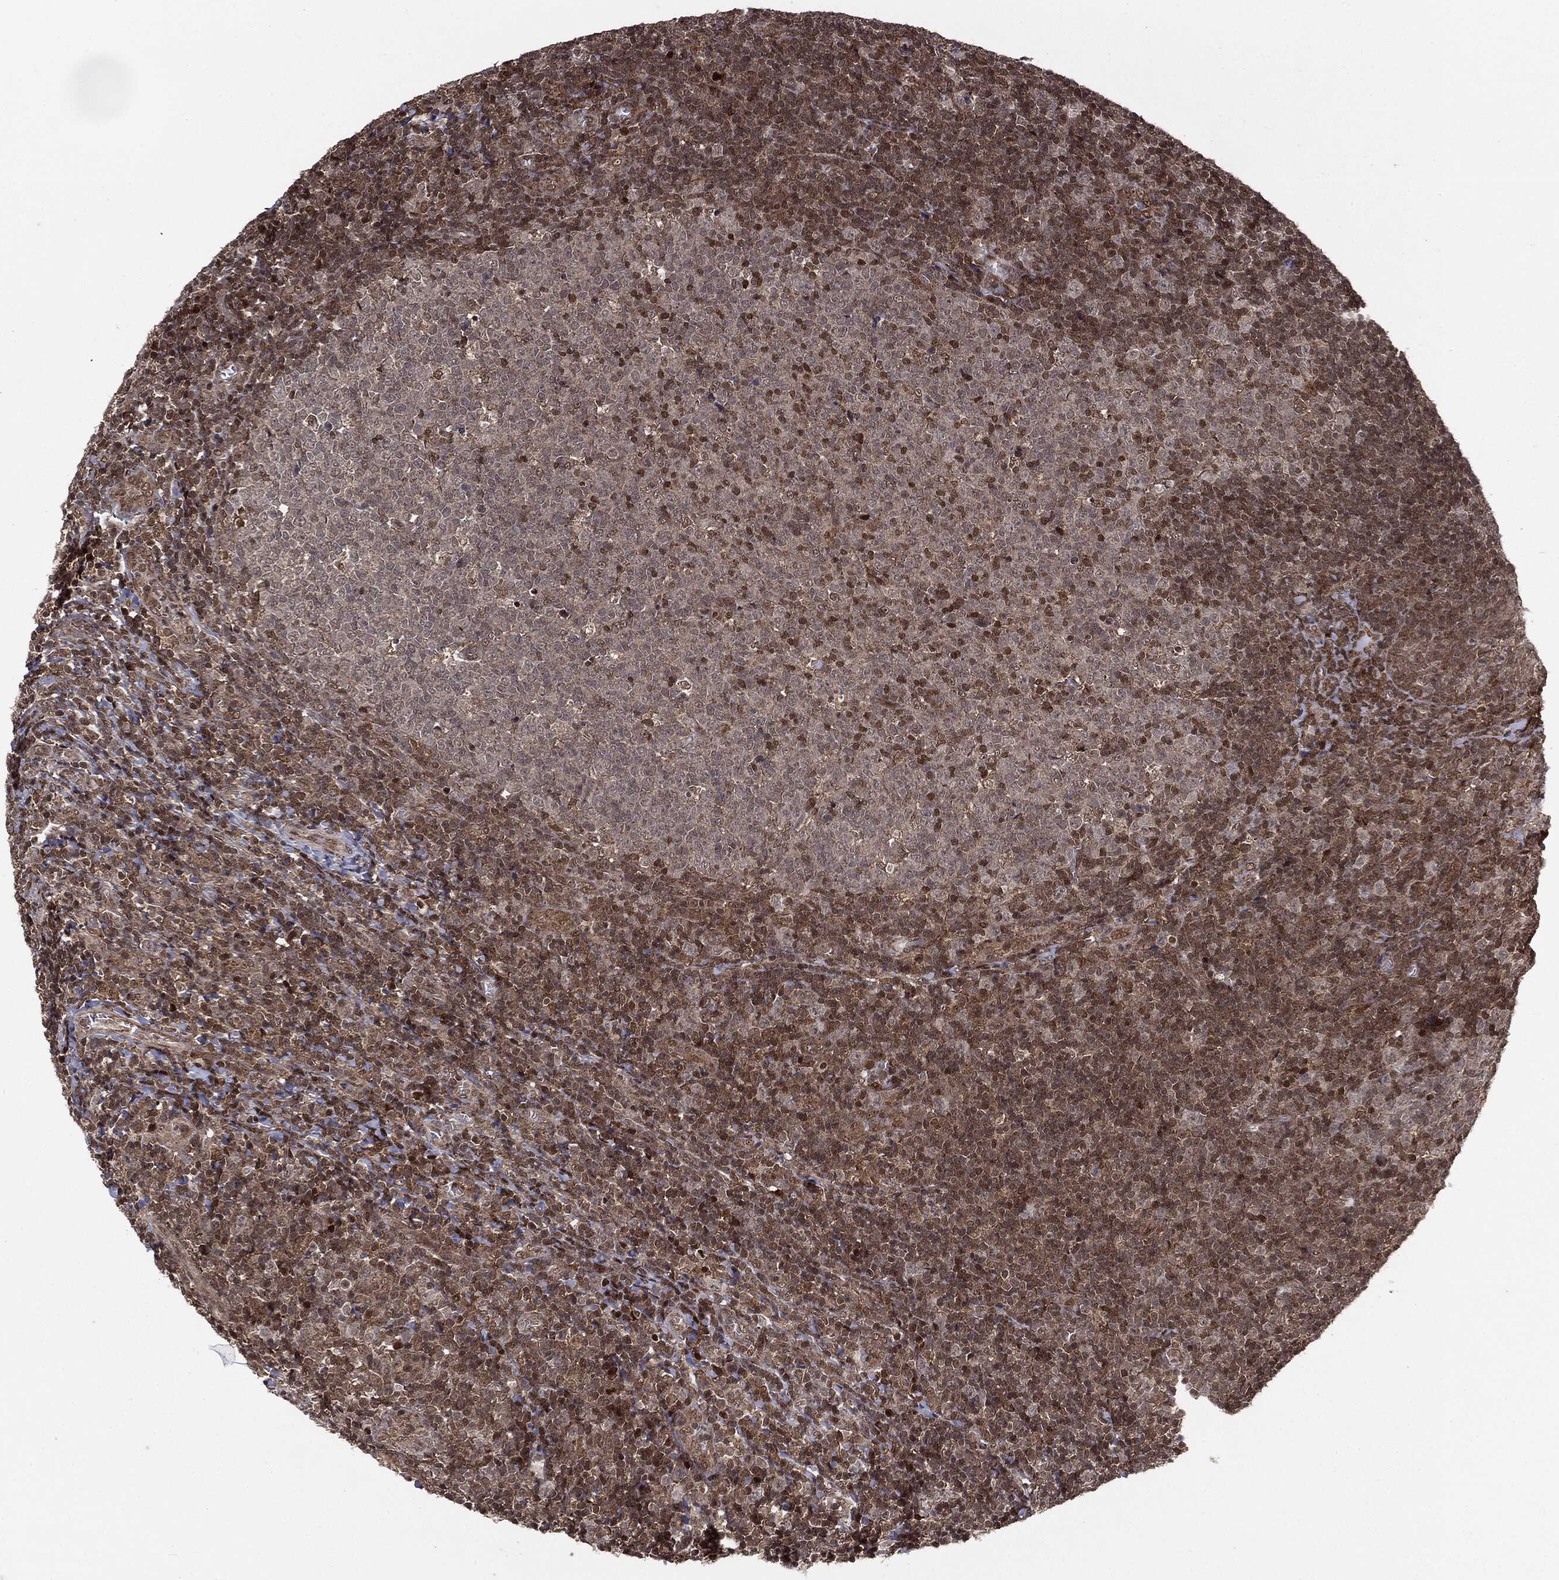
{"staining": {"intensity": "moderate", "quantity": "<25%", "location": "nuclear"}, "tissue": "tonsil", "cell_type": "Germinal center cells", "image_type": "normal", "snomed": [{"axis": "morphology", "description": "Normal tissue, NOS"}, {"axis": "topography", "description": "Tonsil"}], "caption": "Moderate nuclear protein staining is seen in approximately <25% of germinal center cells in tonsil.", "gene": "PTPA", "patient": {"sex": "female", "age": 5}}